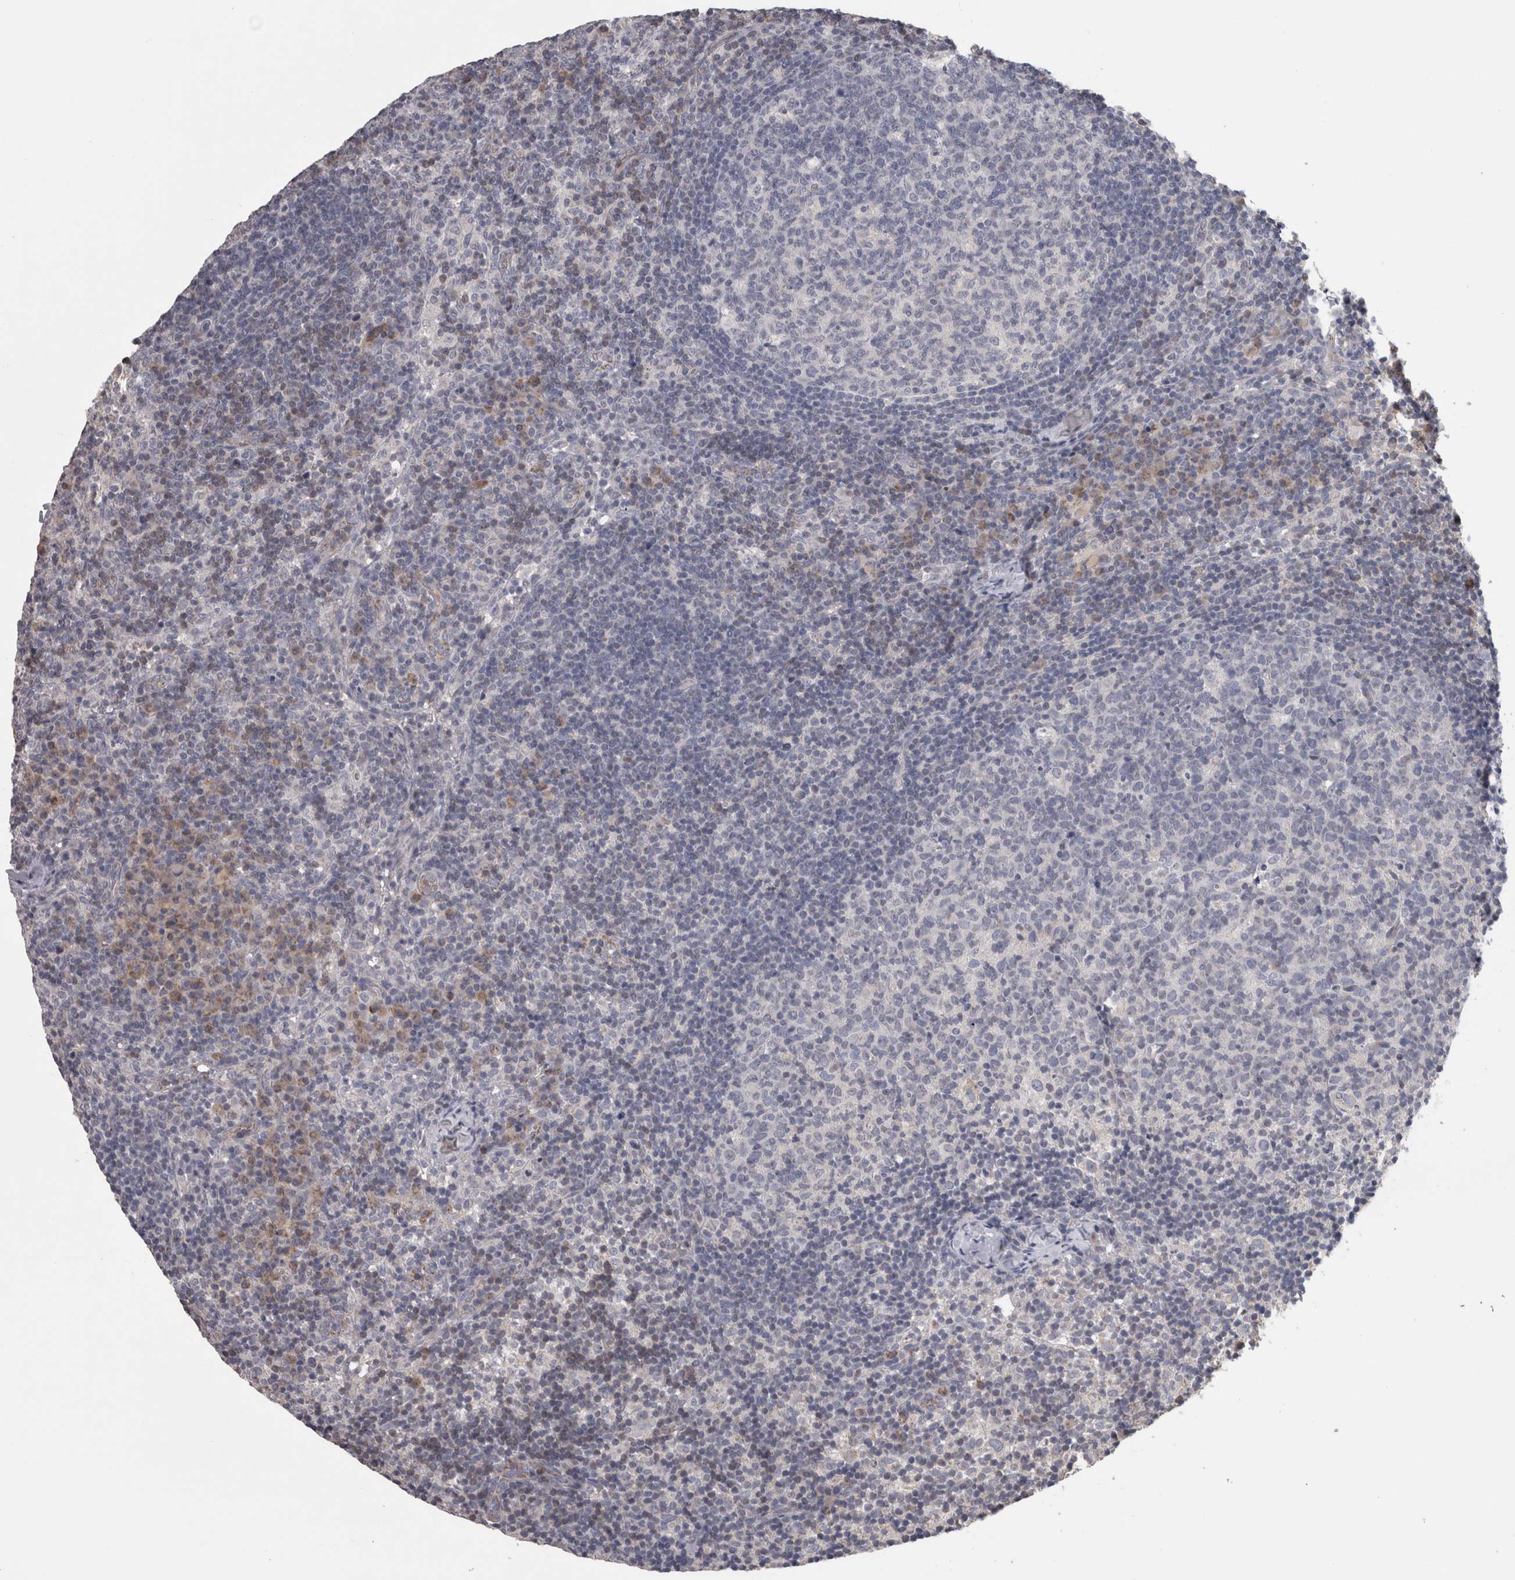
{"staining": {"intensity": "negative", "quantity": "none", "location": "none"}, "tissue": "lymph node", "cell_type": "Germinal center cells", "image_type": "normal", "snomed": [{"axis": "morphology", "description": "Normal tissue, NOS"}, {"axis": "morphology", "description": "Inflammation, NOS"}, {"axis": "topography", "description": "Lymph node"}], "caption": "IHC photomicrograph of unremarkable lymph node: lymph node stained with DAB shows no significant protein staining in germinal center cells. (Stains: DAB immunohistochemistry (IHC) with hematoxylin counter stain, Microscopy: brightfield microscopy at high magnification).", "gene": "TCAP", "patient": {"sex": "male", "age": 55}}